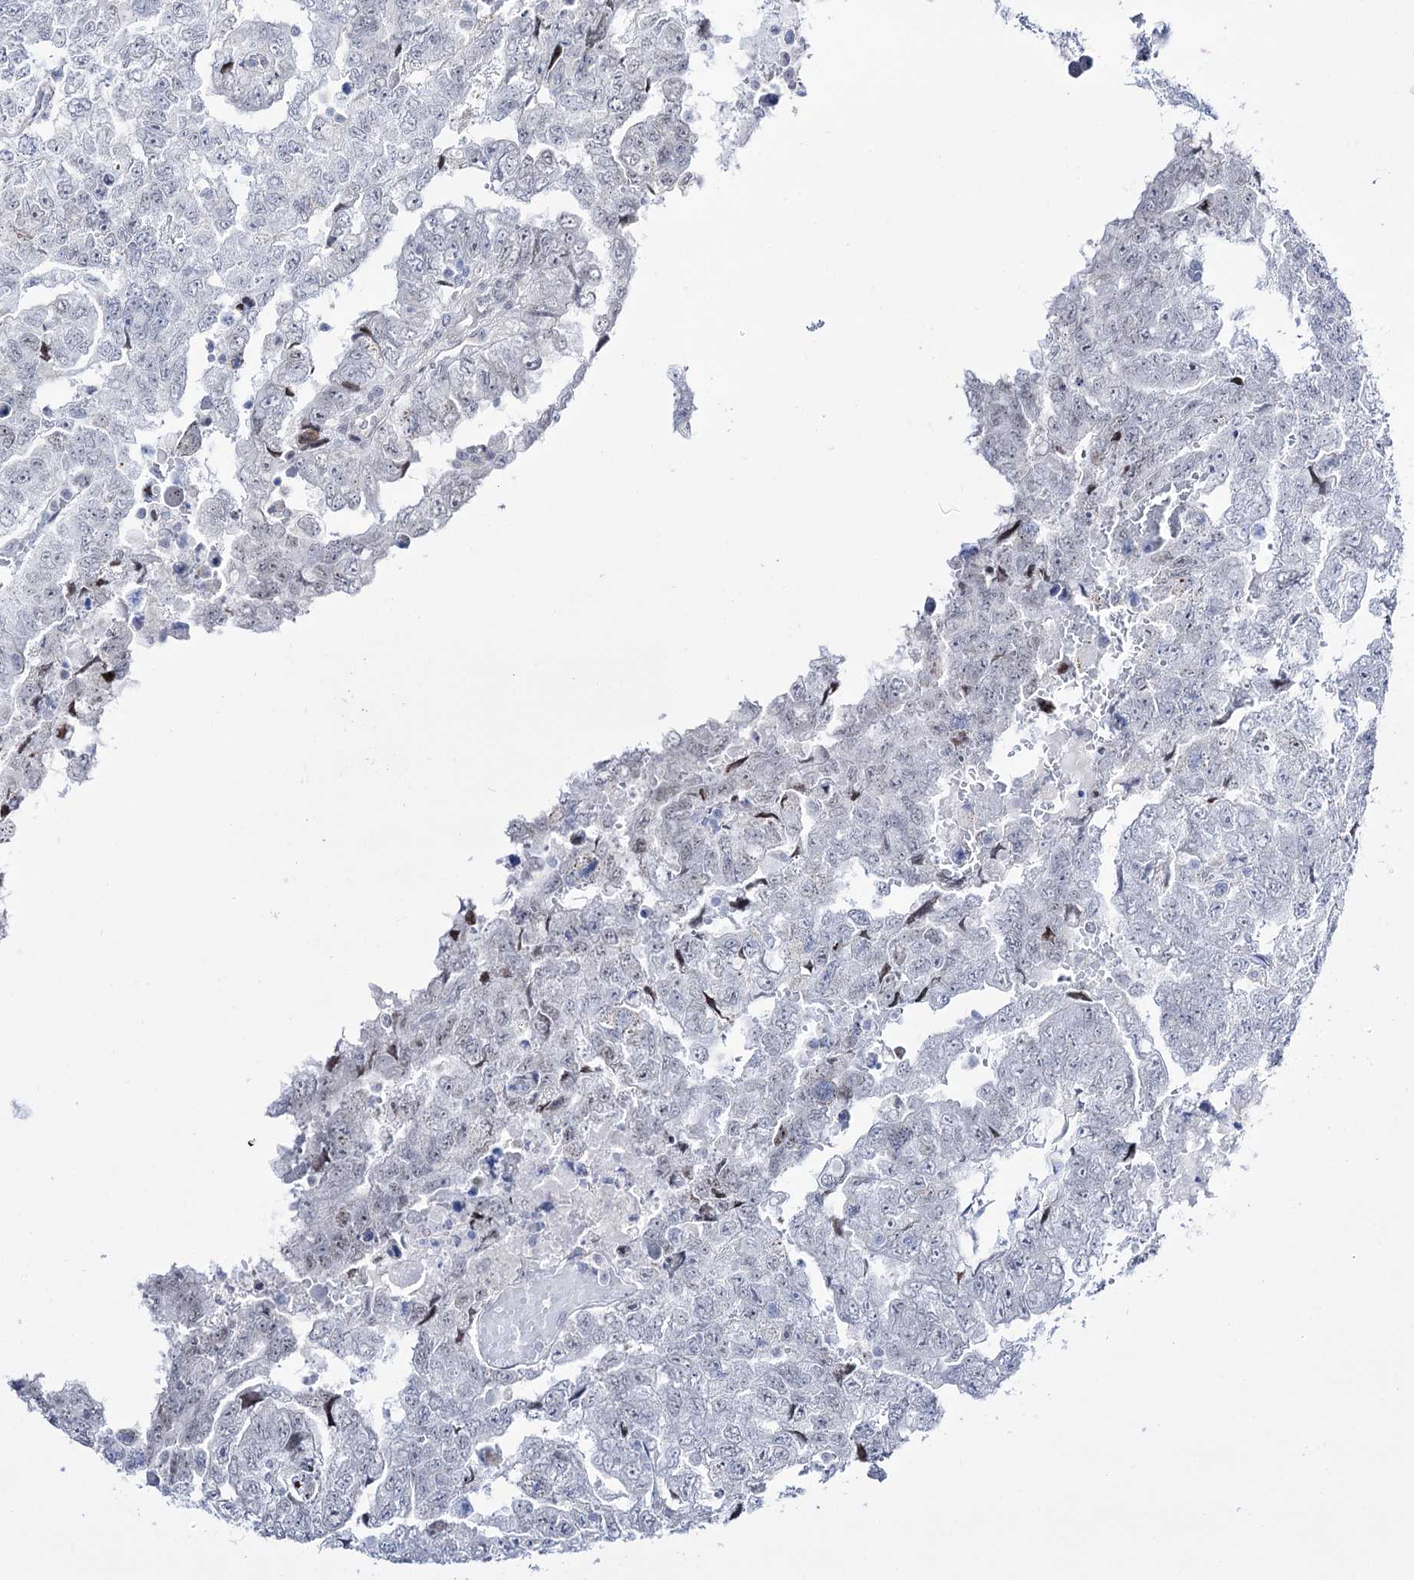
{"staining": {"intensity": "negative", "quantity": "none", "location": "none"}, "tissue": "testis cancer", "cell_type": "Tumor cells", "image_type": "cancer", "snomed": [{"axis": "morphology", "description": "Carcinoma, Embryonal, NOS"}, {"axis": "topography", "description": "Testis"}], "caption": "DAB immunohistochemical staining of human testis embryonal carcinoma shows no significant positivity in tumor cells.", "gene": "RBM15B", "patient": {"sex": "male", "age": 36}}